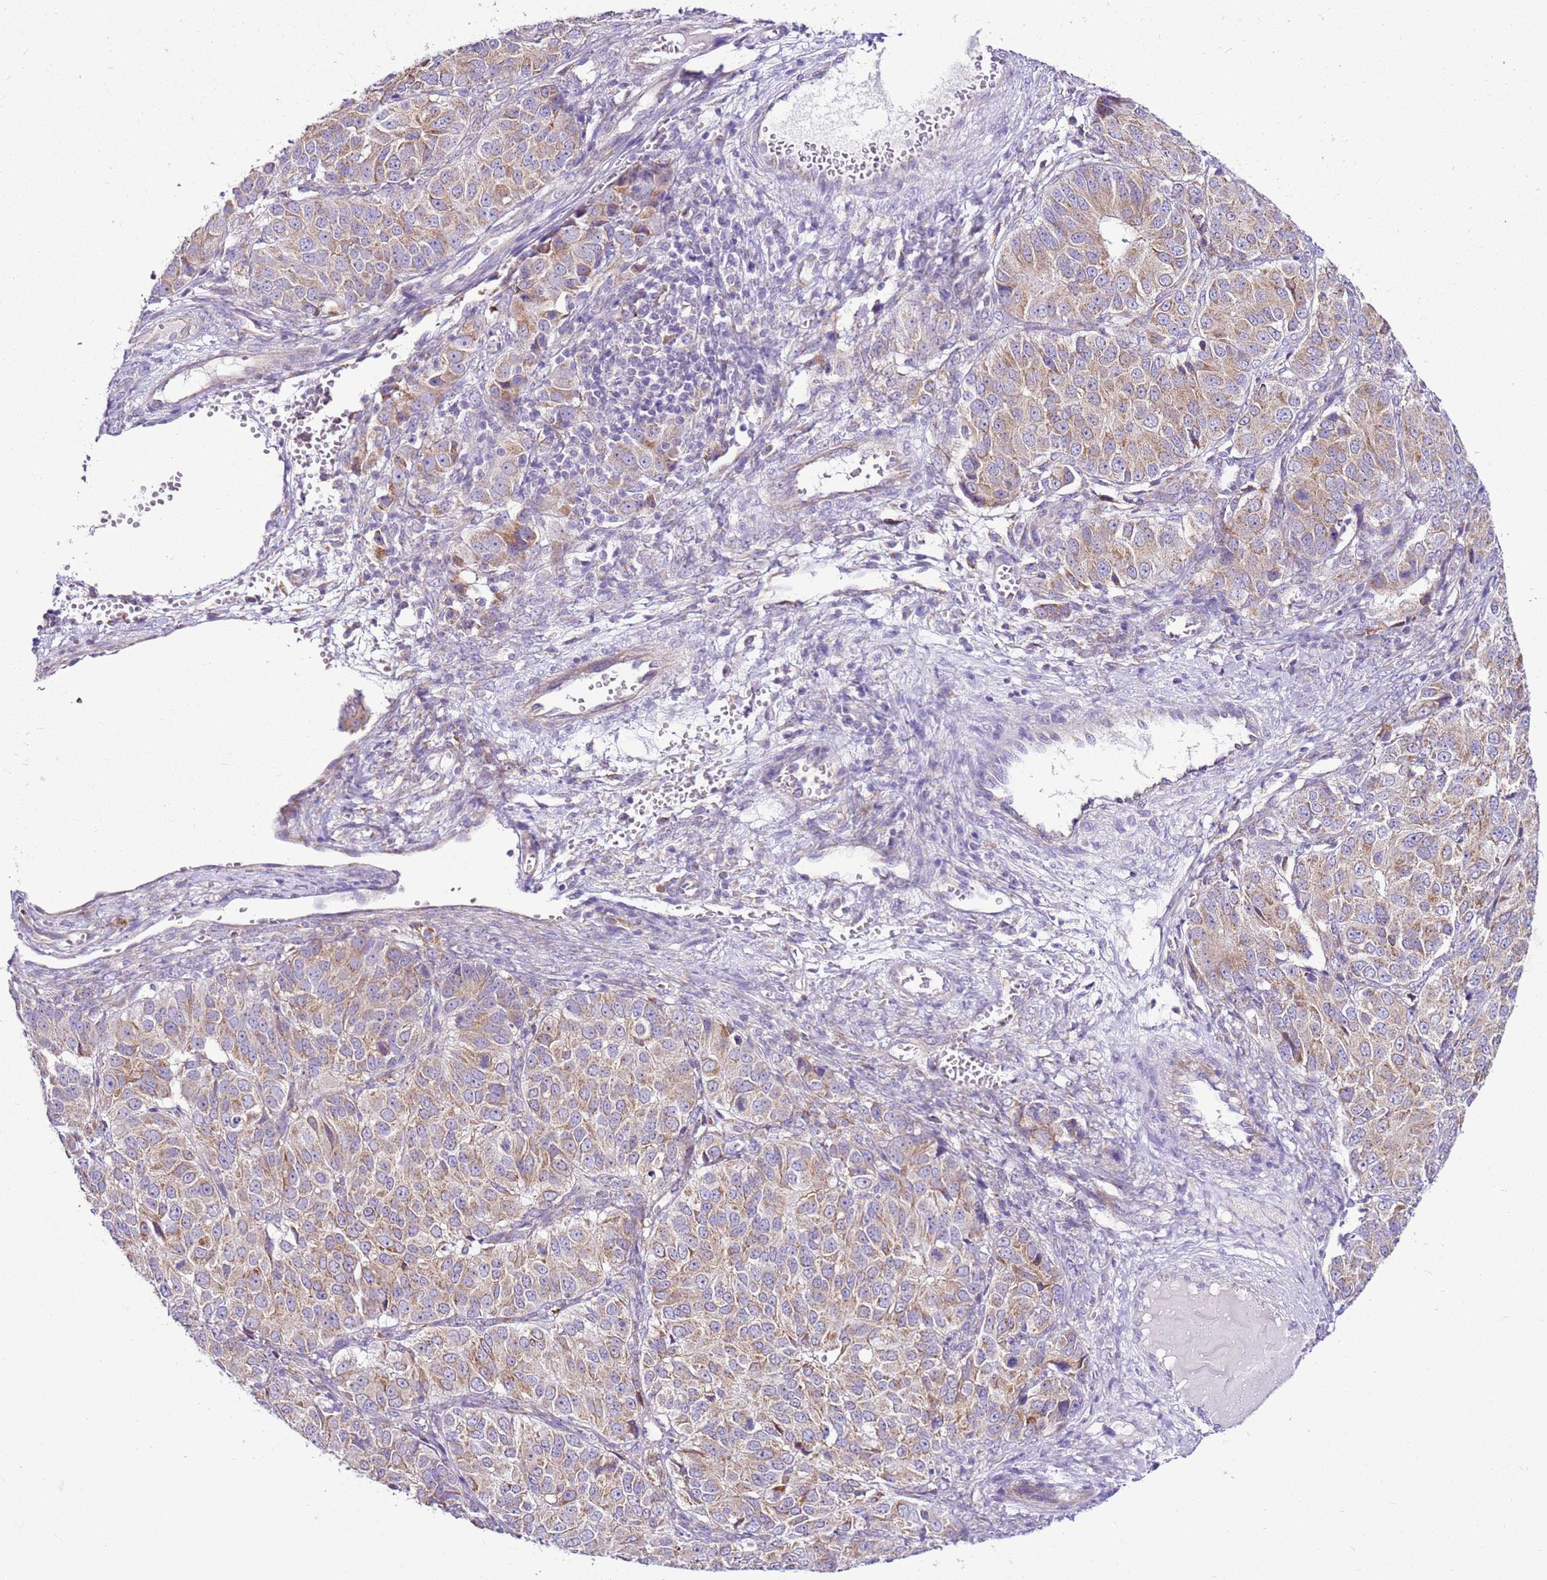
{"staining": {"intensity": "moderate", "quantity": ">75%", "location": "cytoplasmic/membranous"}, "tissue": "ovarian cancer", "cell_type": "Tumor cells", "image_type": "cancer", "snomed": [{"axis": "morphology", "description": "Carcinoma, endometroid"}, {"axis": "topography", "description": "Ovary"}], "caption": "Human ovarian cancer stained for a protein (brown) demonstrates moderate cytoplasmic/membranous positive expression in approximately >75% of tumor cells.", "gene": "MRPL36", "patient": {"sex": "female", "age": 51}}